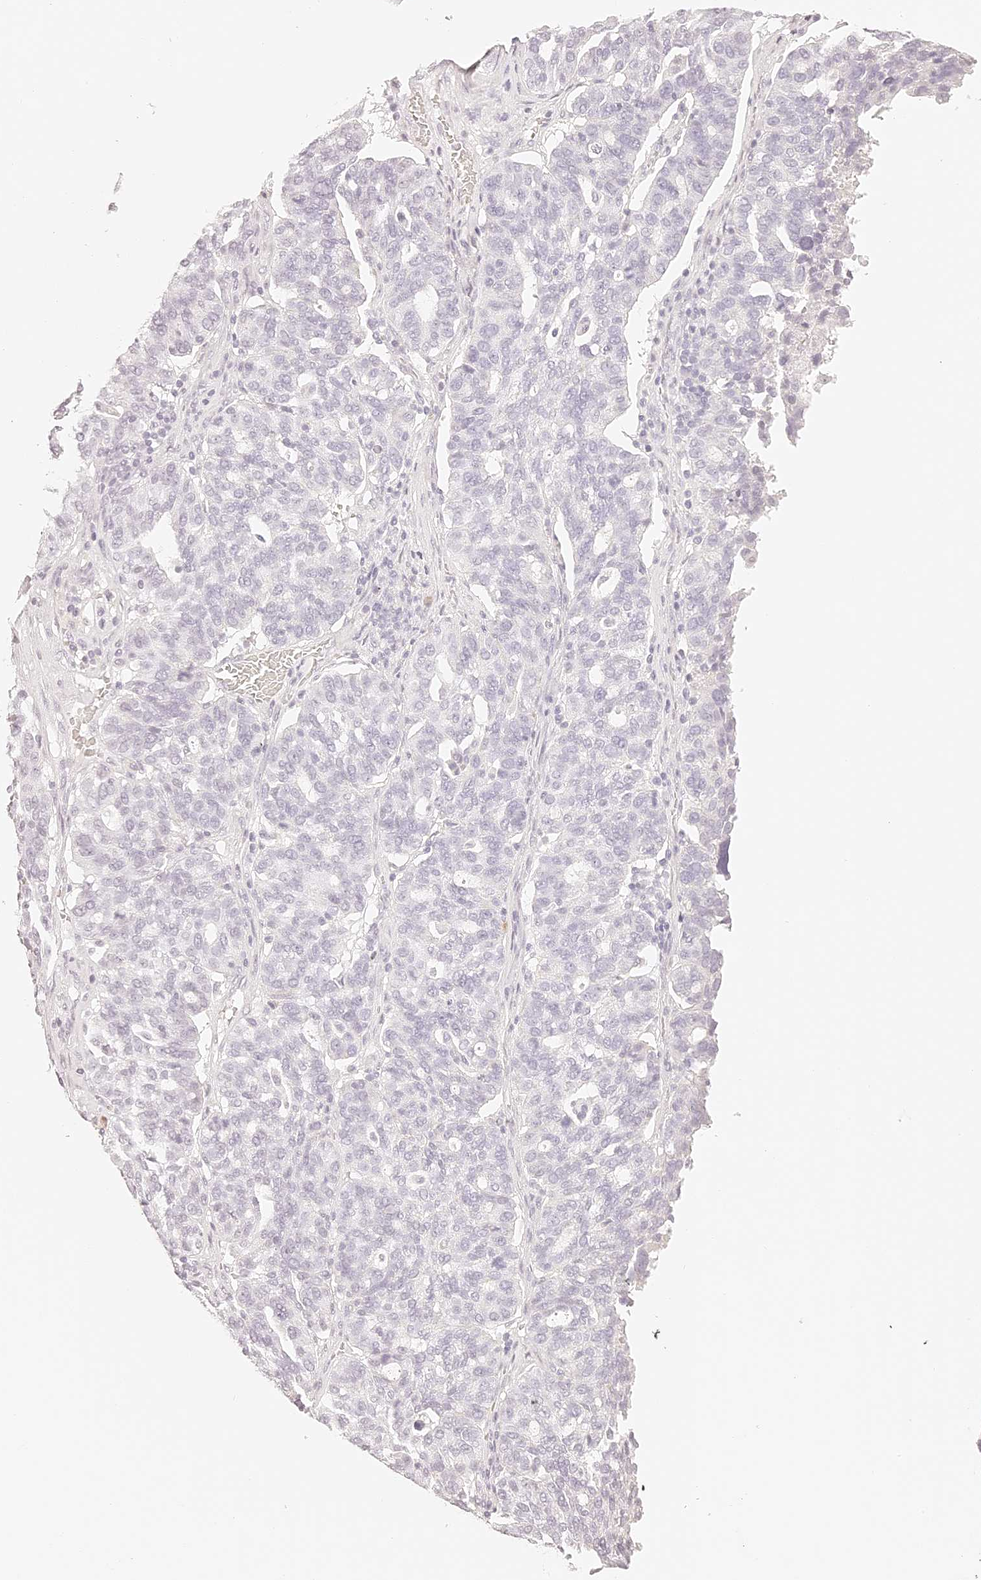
{"staining": {"intensity": "negative", "quantity": "none", "location": "none"}, "tissue": "ovarian cancer", "cell_type": "Tumor cells", "image_type": "cancer", "snomed": [{"axis": "morphology", "description": "Cystadenocarcinoma, serous, NOS"}, {"axis": "topography", "description": "Ovary"}], "caption": "Immunohistochemical staining of human ovarian cancer (serous cystadenocarcinoma) displays no significant staining in tumor cells.", "gene": "TRIM45", "patient": {"sex": "female", "age": 59}}